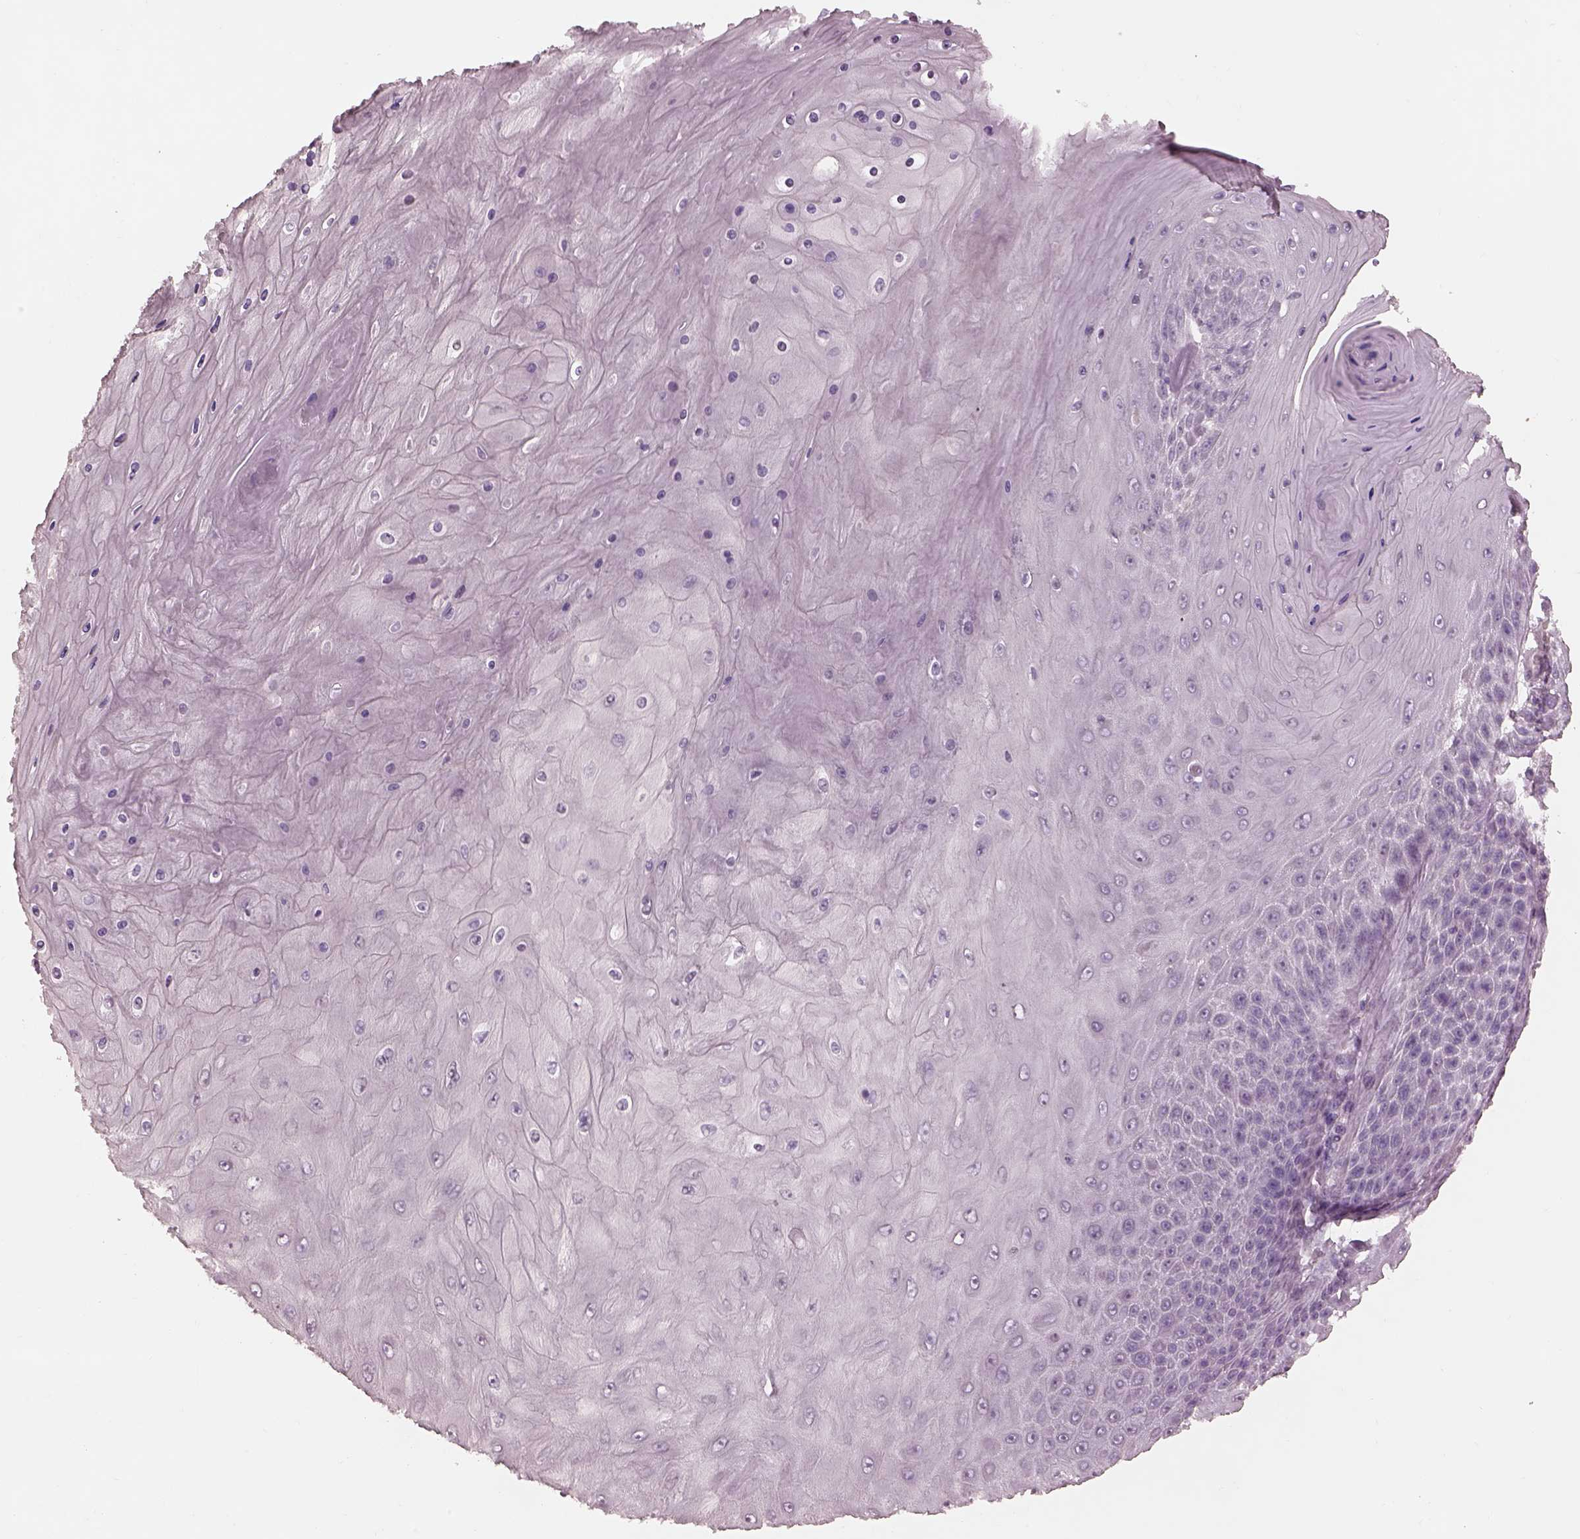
{"staining": {"intensity": "negative", "quantity": "none", "location": "none"}, "tissue": "skin cancer", "cell_type": "Tumor cells", "image_type": "cancer", "snomed": [{"axis": "morphology", "description": "Squamous cell carcinoma, NOS"}, {"axis": "topography", "description": "Skin"}], "caption": "High magnification brightfield microscopy of skin squamous cell carcinoma stained with DAB (brown) and counterstained with hematoxylin (blue): tumor cells show no significant staining. (Brightfield microscopy of DAB (3,3'-diaminobenzidine) IHC at high magnification).", "gene": "PRKACG", "patient": {"sex": "male", "age": 62}}